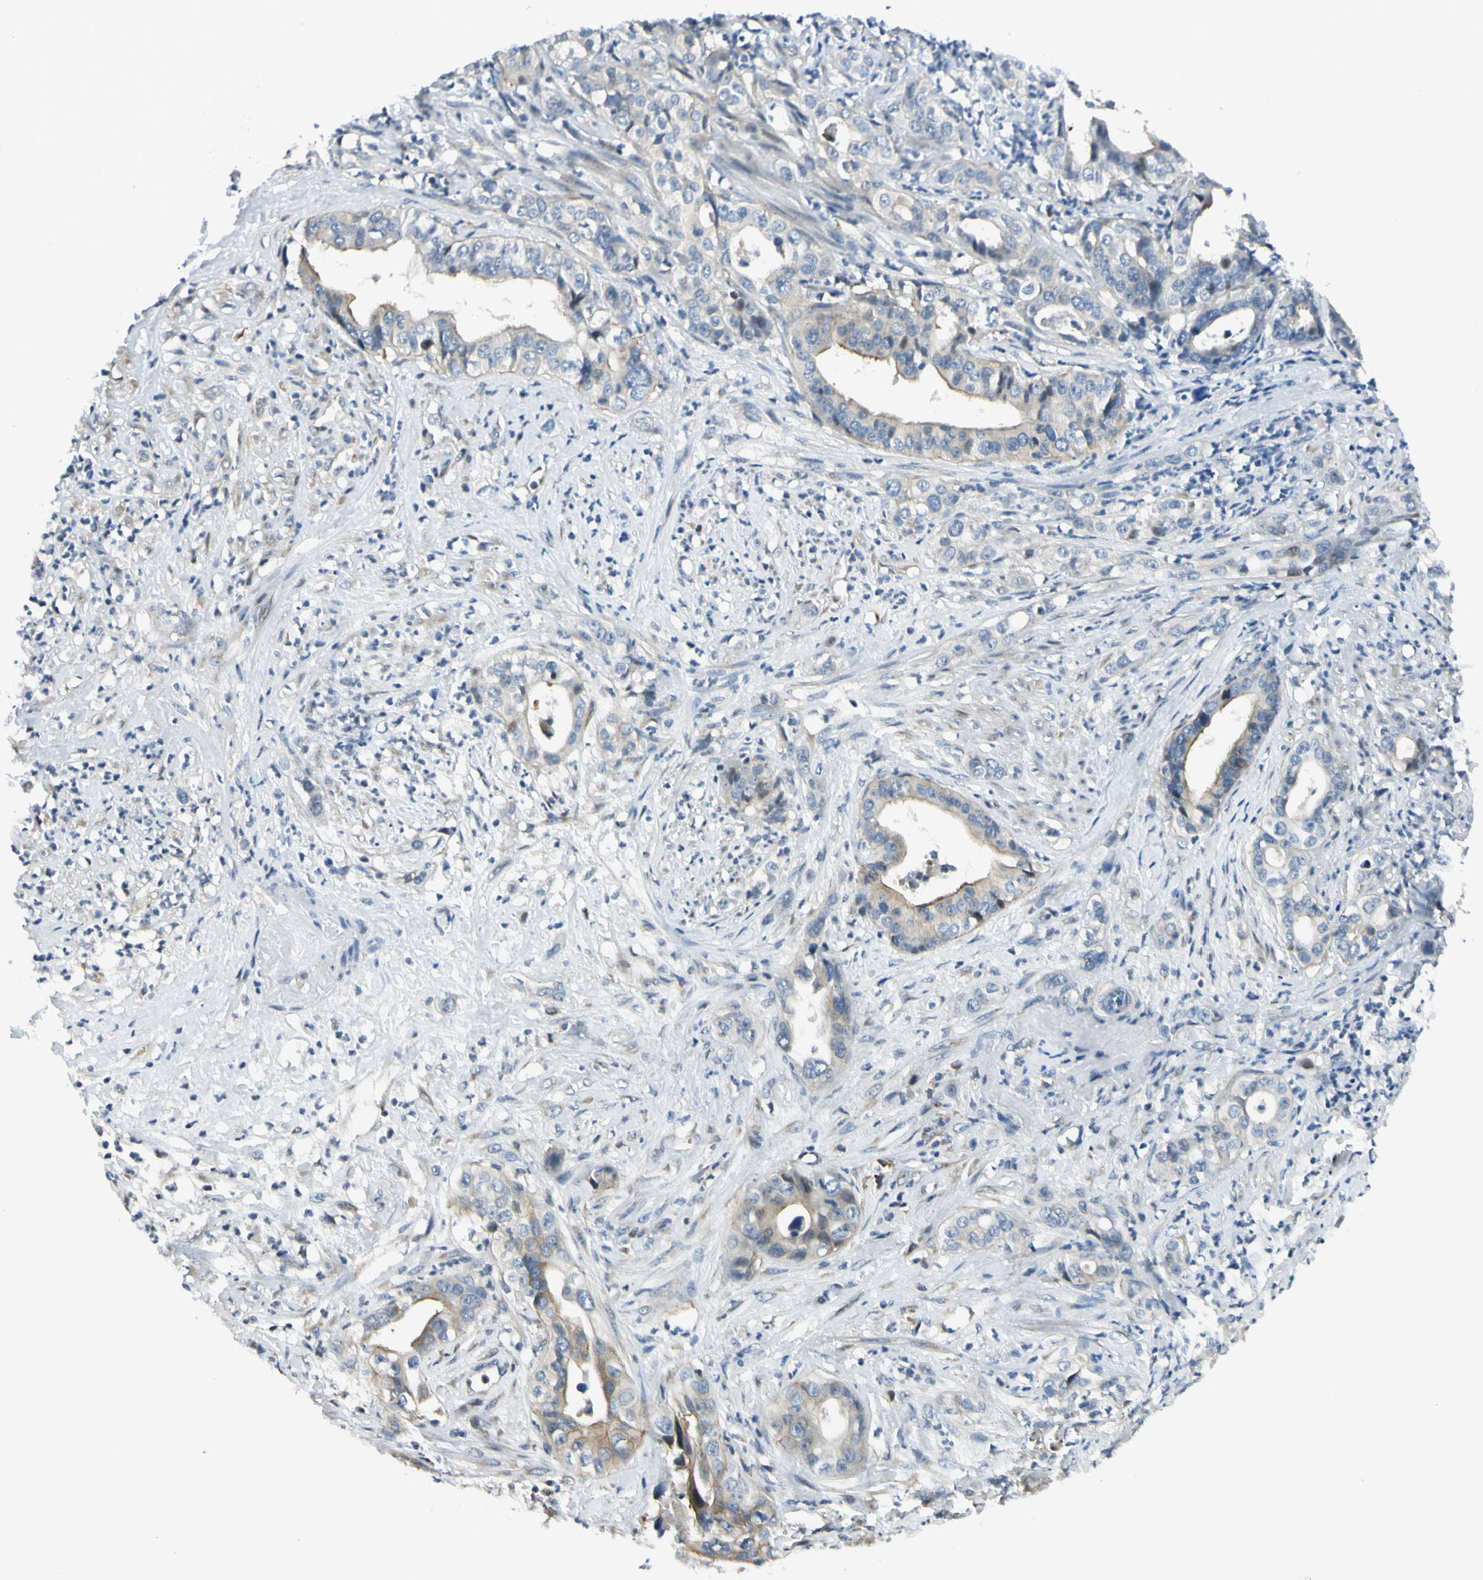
{"staining": {"intensity": "weak", "quantity": "<25%", "location": "cytoplasmic/membranous"}, "tissue": "liver cancer", "cell_type": "Tumor cells", "image_type": "cancer", "snomed": [{"axis": "morphology", "description": "Cholangiocarcinoma"}, {"axis": "topography", "description": "Liver"}], "caption": "Photomicrograph shows no protein expression in tumor cells of liver cholangiocarcinoma tissue.", "gene": "NPDC1", "patient": {"sex": "female", "age": 61}}